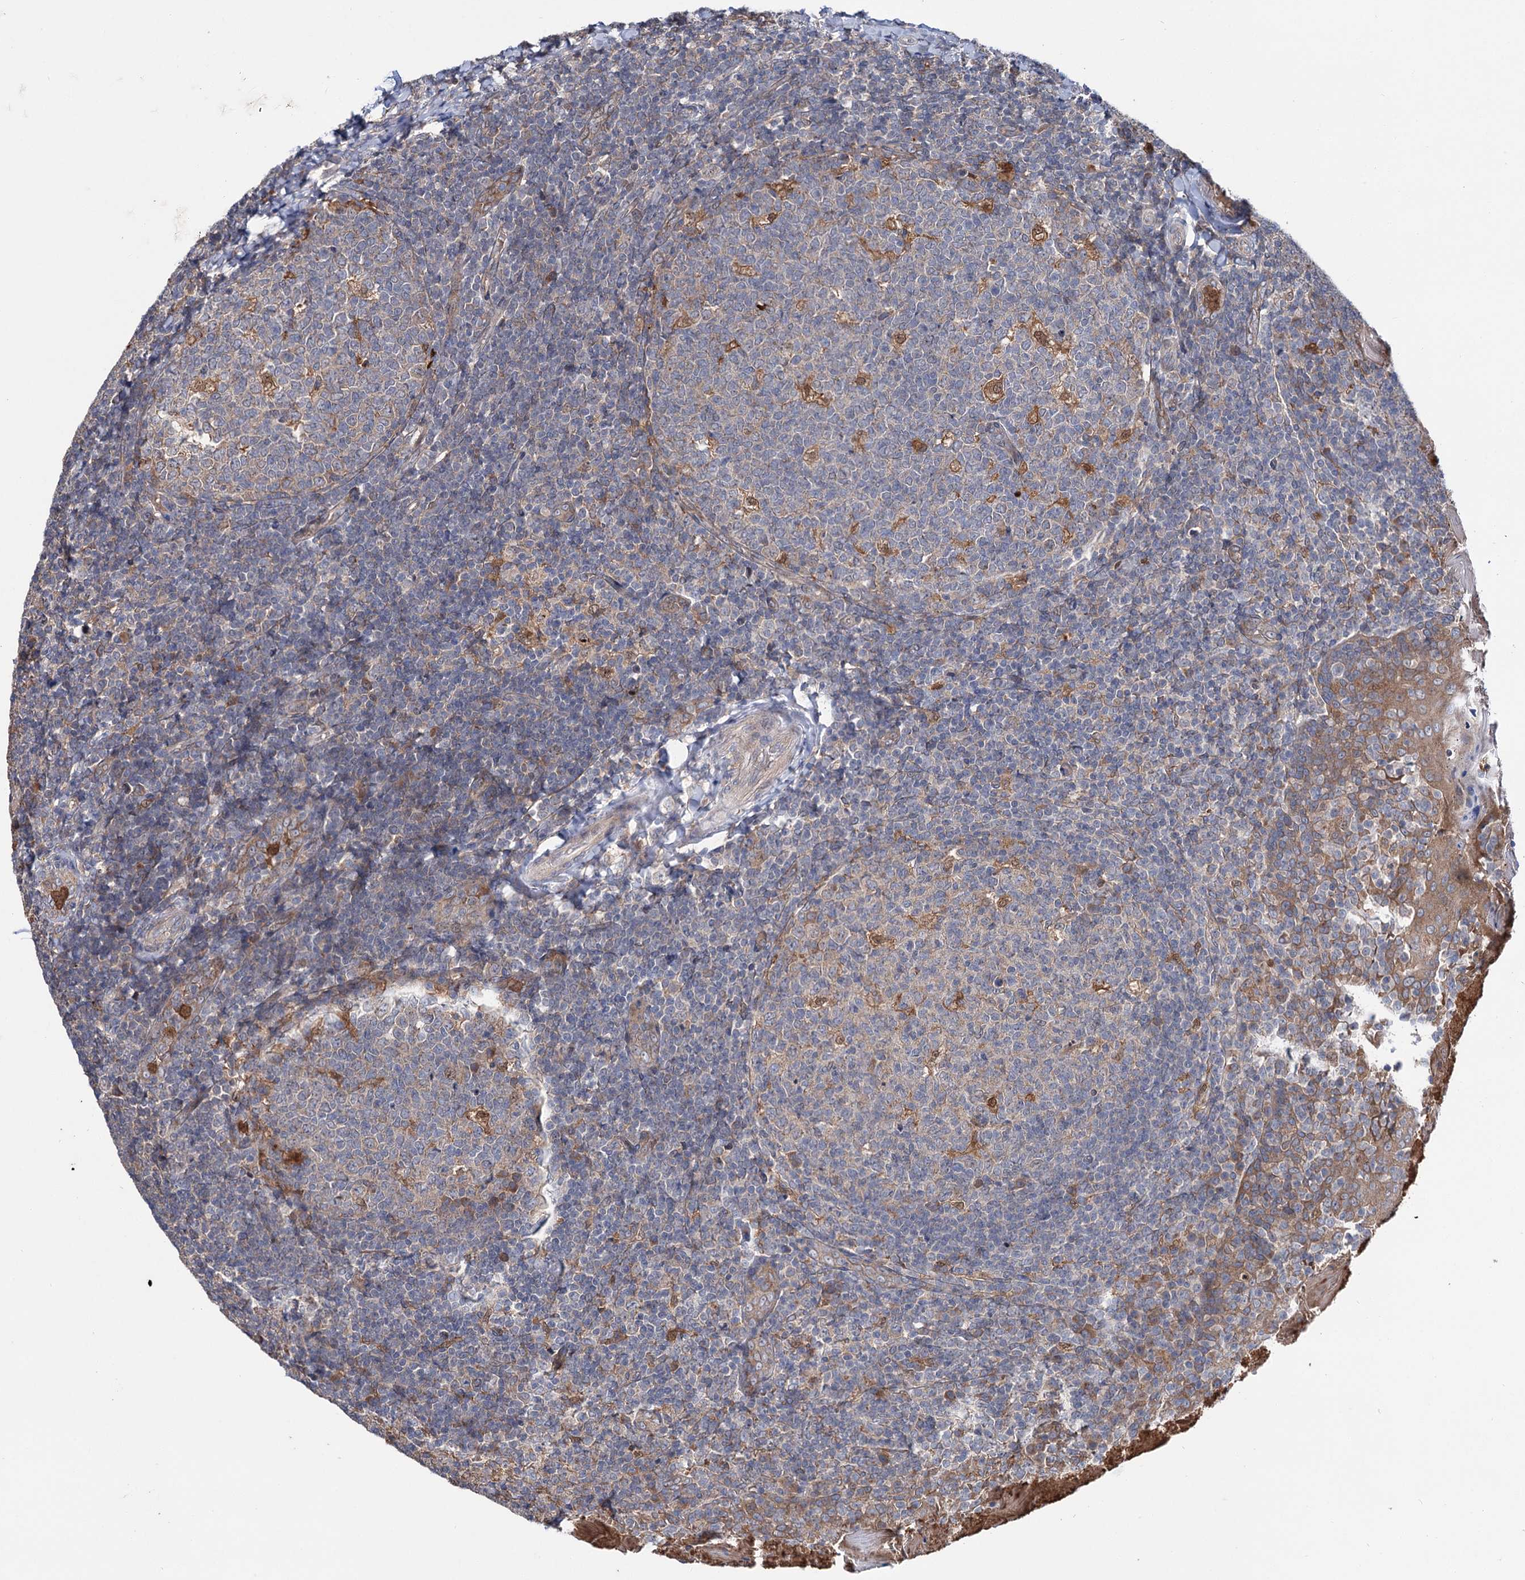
{"staining": {"intensity": "moderate", "quantity": "<25%", "location": "nuclear"}, "tissue": "tonsil", "cell_type": "Germinal center cells", "image_type": "normal", "snomed": [{"axis": "morphology", "description": "Normal tissue, NOS"}, {"axis": "topography", "description": "Tonsil"}], "caption": "High-power microscopy captured an immunohistochemistry photomicrograph of normal tonsil, revealing moderate nuclear positivity in about <25% of germinal center cells.", "gene": "PTPN3", "patient": {"sex": "female", "age": 19}}